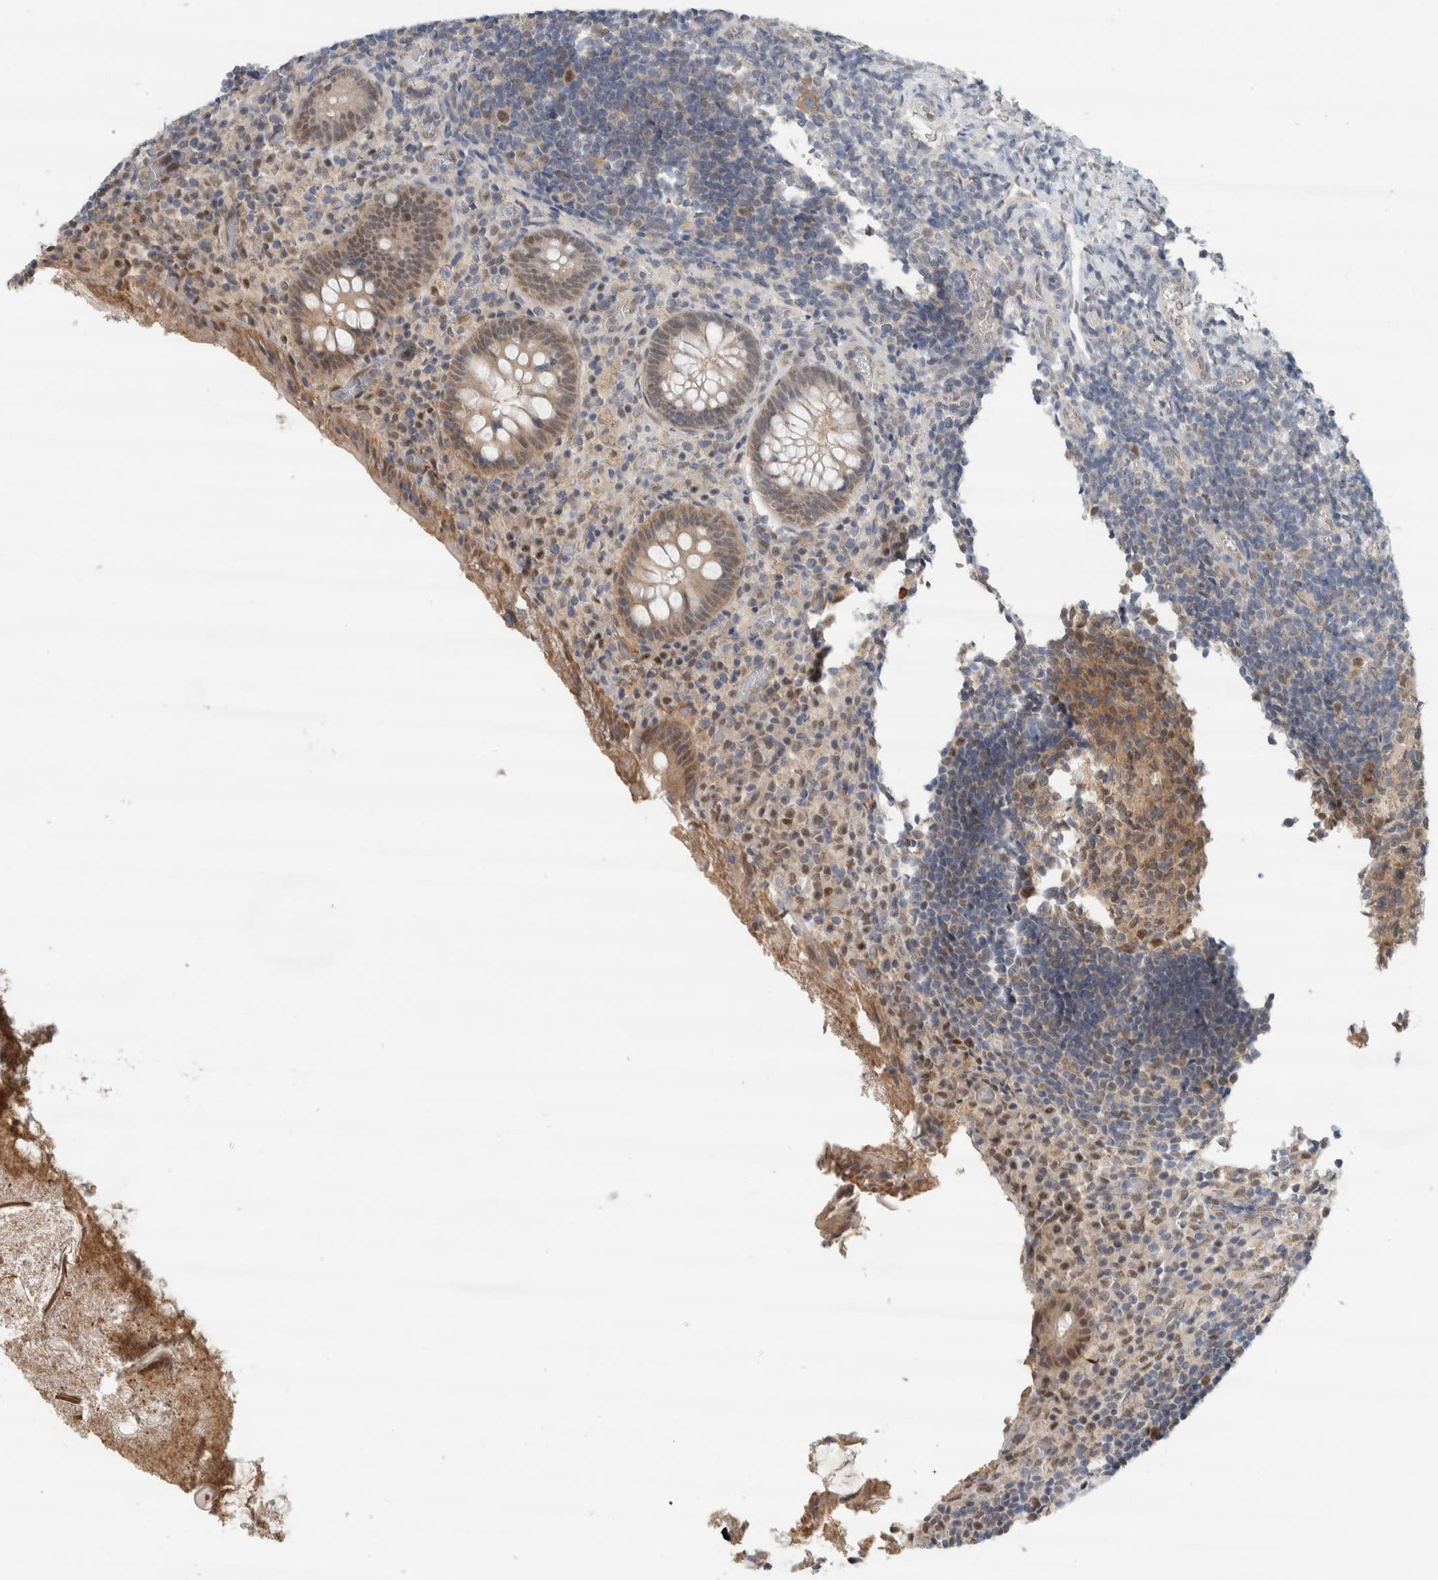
{"staining": {"intensity": "moderate", "quantity": "25%-75%", "location": "cytoplasmic/membranous"}, "tissue": "appendix", "cell_type": "Glandular cells", "image_type": "normal", "snomed": [{"axis": "morphology", "description": "Normal tissue, NOS"}, {"axis": "topography", "description": "Appendix"}], "caption": "Unremarkable appendix demonstrates moderate cytoplasmic/membranous staining in about 25%-75% of glandular cells Immunohistochemistry stains the protein in brown and the nuclei are stained blue..", "gene": "EIF4G3", "patient": {"sex": "female", "age": 17}}